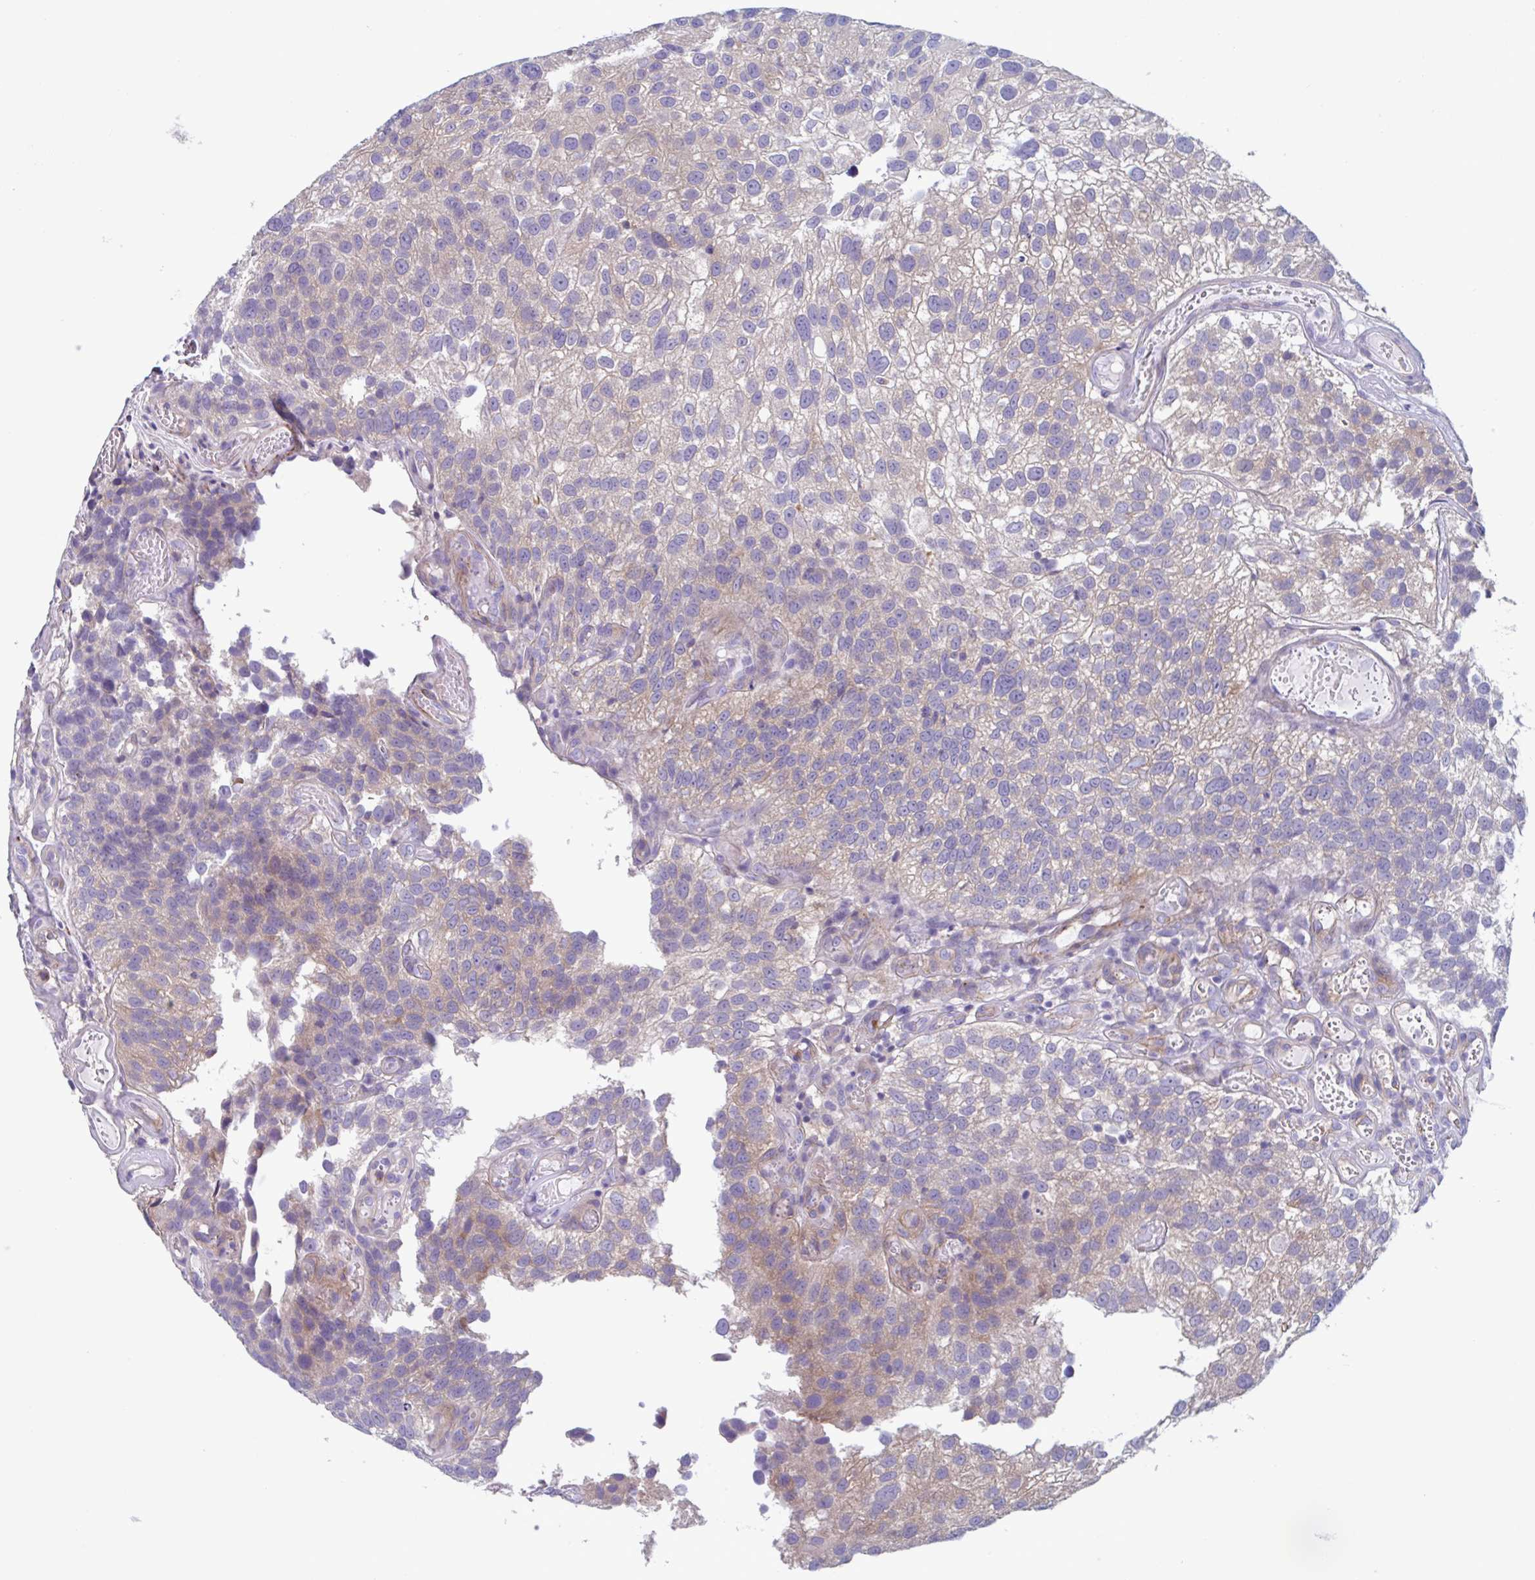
{"staining": {"intensity": "weak", "quantity": "25%-75%", "location": "cytoplasmic/membranous"}, "tissue": "urothelial cancer", "cell_type": "Tumor cells", "image_type": "cancer", "snomed": [{"axis": "morphology", "description": "Urothelial carcinoma, NOS"}, {"axis": "topography", "description": "Urinary bladder"}], "caption": "Human urothelial cancer stained with a protein marker displays weak staining in tumor cells.", "gene": "LPIN3", "patient": {"sex": "male", "age": 87}}